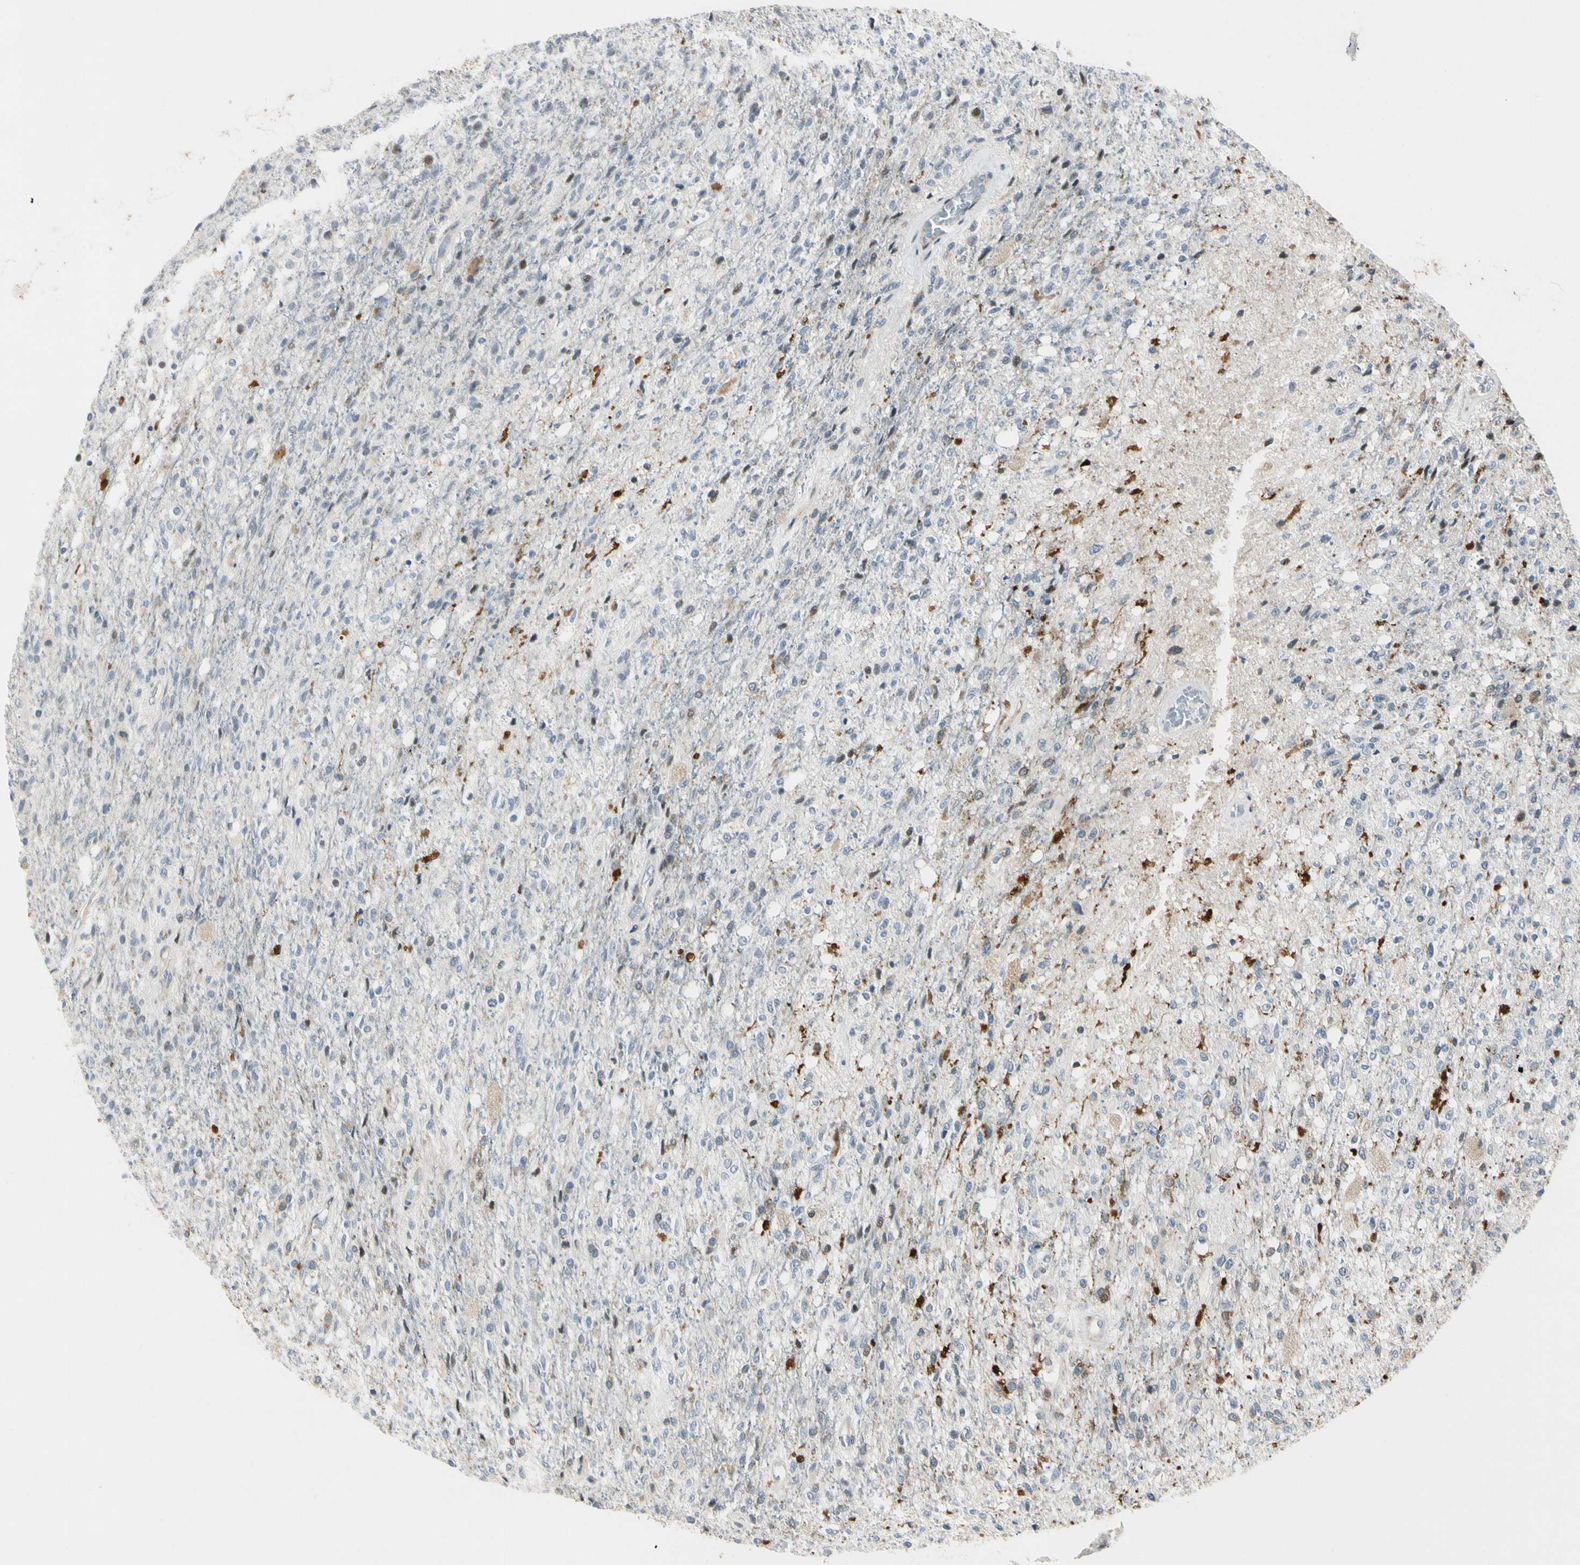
{"staining": {"intensity": "weak", "quantity": "25%-75%", "location": "nuclear"}, "tissue": "glioma", "cell_type": "Tumor cells", "image_type": "cancer", "snomed": [{"axis": "morphology", "description": "Normal tissue, NOS"}, {"axis": "morphology", "description": "Glioma, malignant, High grade"}, {"axis": "topography", "description": "Cerebral cortex"}], "caption": "This is a histology image of immunohistochemistry staining of high-grade glioma (malignant), which shows weak positivity in the nuclear of tumor cells.", "gene": "NPDC1", "patient": {"sex": "male", "age": 77}}